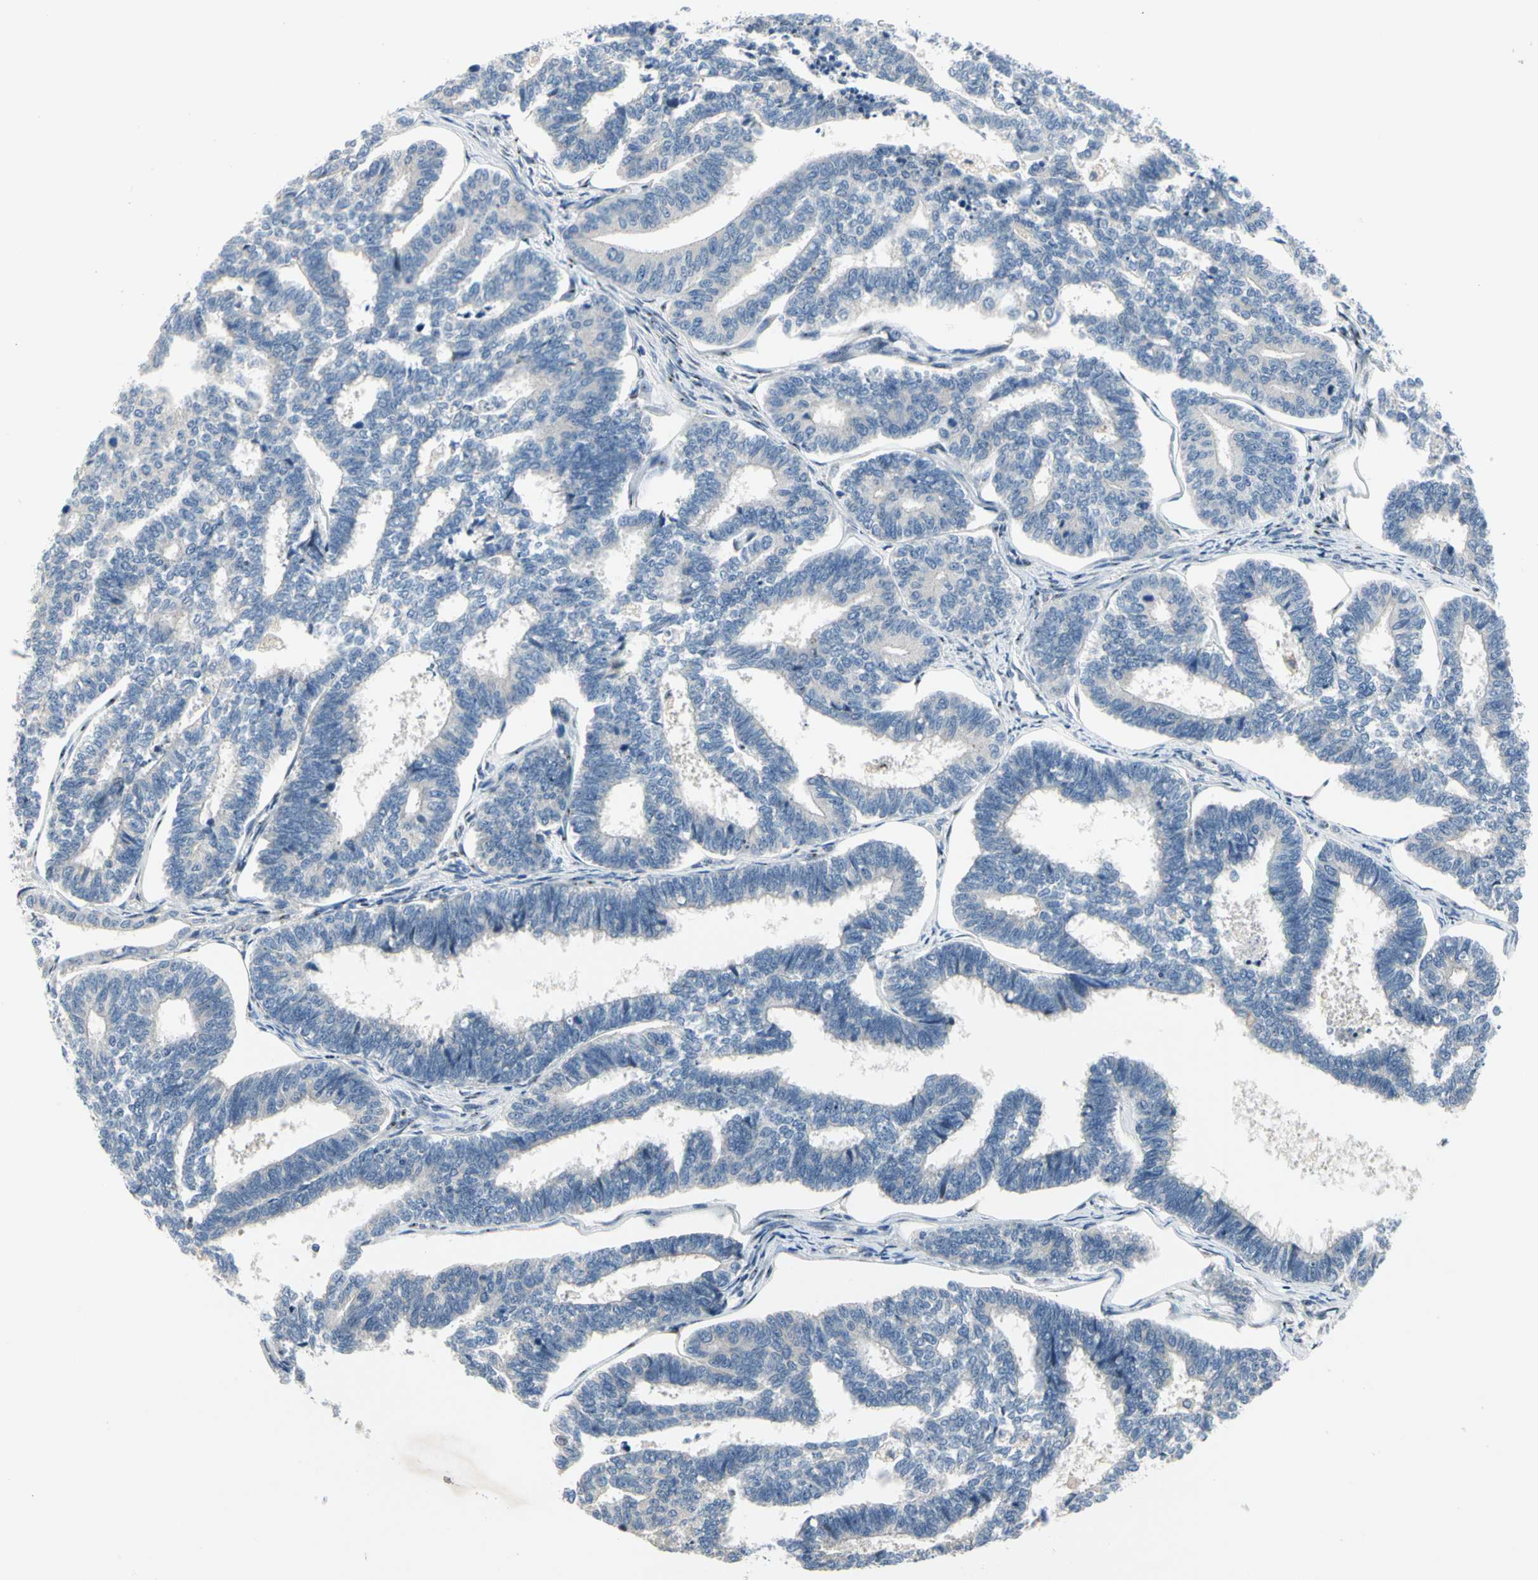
{"staining": {"intensity": "negative", "quantity": "none", "location": "none"}, "tissue": "endometrial cancer", "cell_type": "Tumor cells", "image_type": "cancer", "snomed": [{"axis": "morphology", "description": "Adenocarcinoma, NOS"}, {"axis": "topography", "description": "Endometrium"}], "caption": "Endometrial cancer (adenocarcinoma) was stained to show a protein in brown. There is no significant positivity in tumor cells.", "gene": "NFASC", "patient": {"sex": "female", "age": 70}}